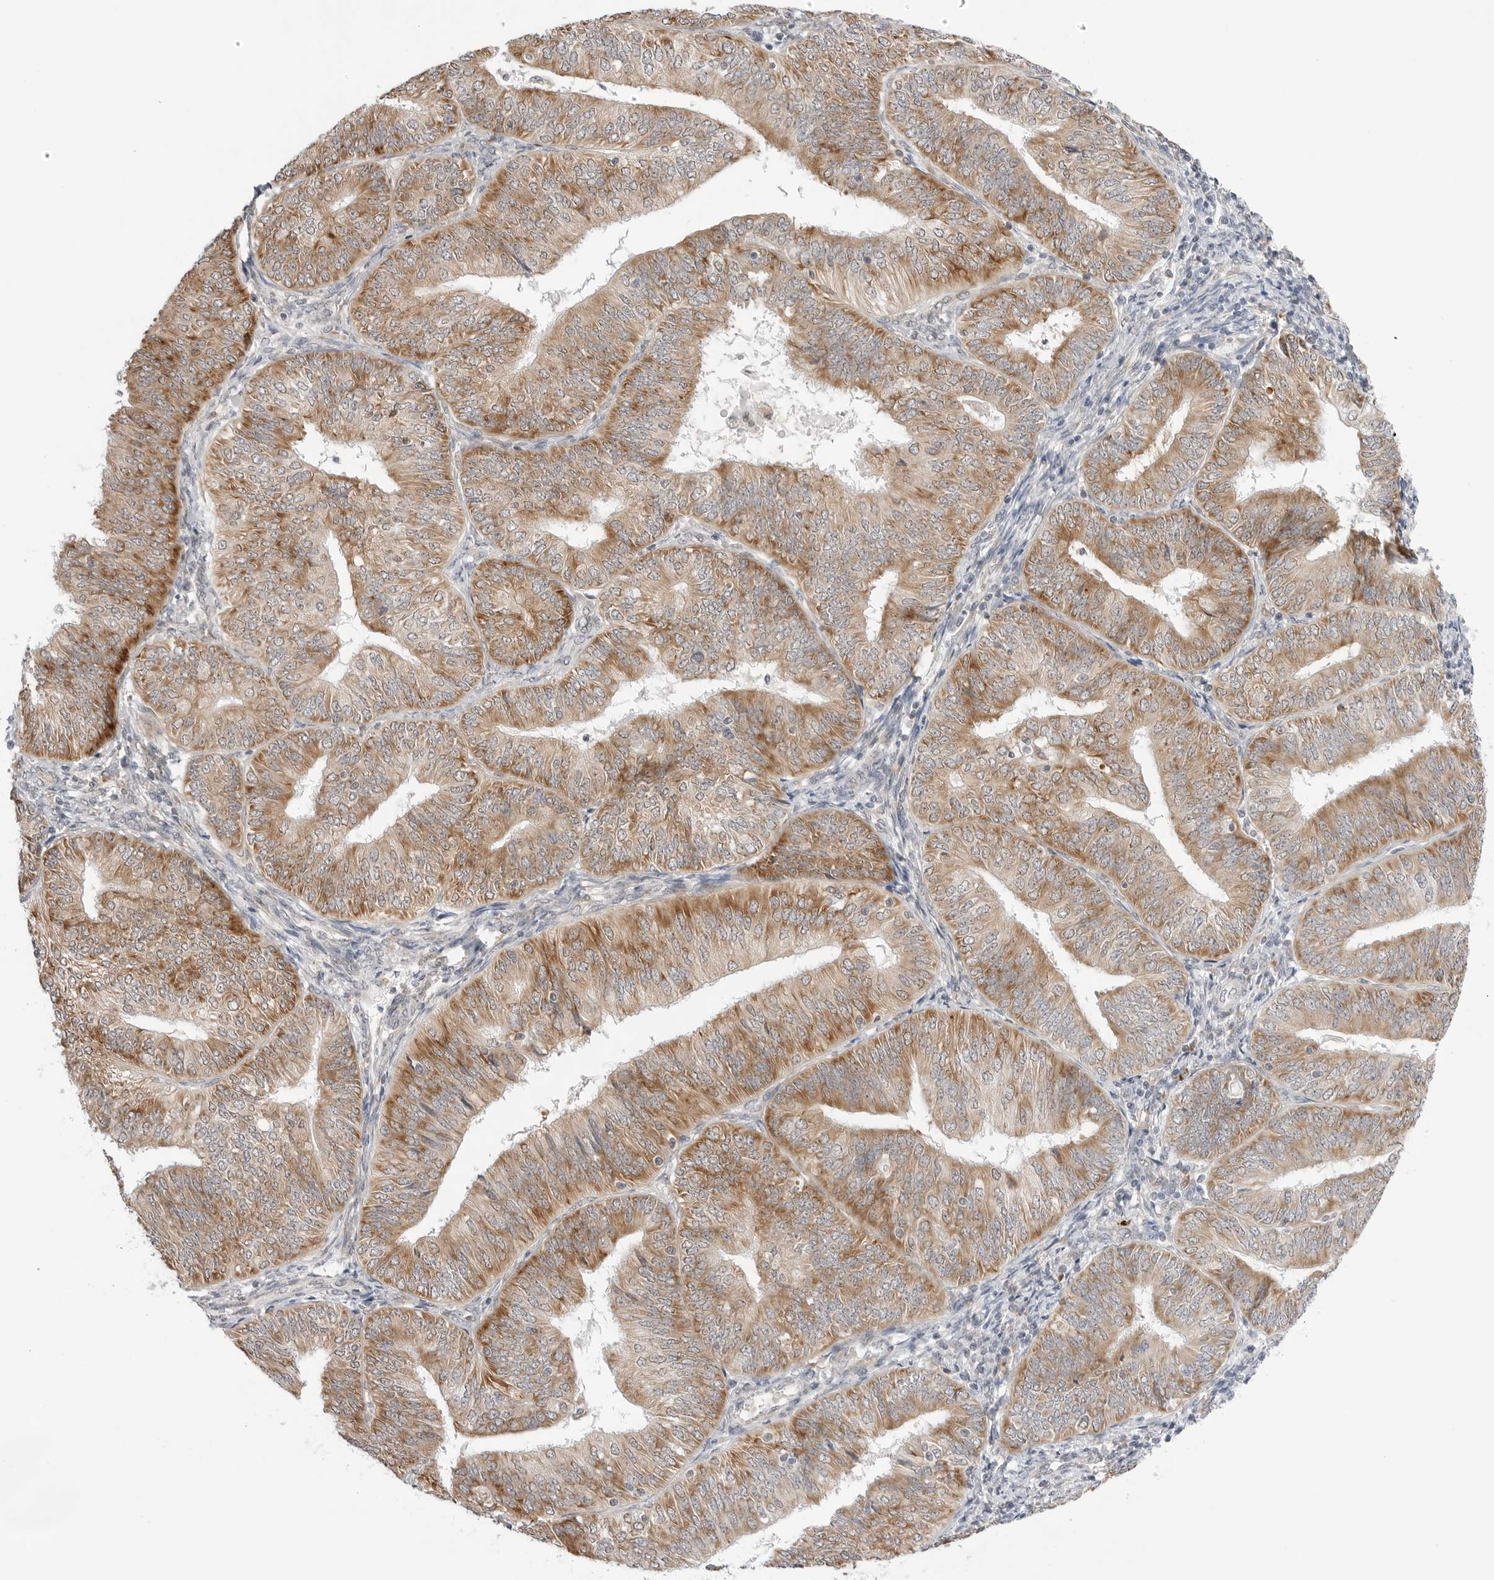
{"staining": {"intensity": "moderate", "quantity": ">75%", "location": "cytoplasmic/membranous"}, "tissue": "endometrial cancer", "cell_type": "Tumor cells", "image_type": "cancer", "snomed": [{"axis": "morphology", "description": "Adenocarcinoma, NOS"}, {"axis": "topography", "description": "Endometrium"}], "caption": "IHC histopathology image of endometrial adenocarcinoma stained for a protein (brown), which demonstrates medium levels of moderate cytoplasmic/membranous expression in about >75% of tumor cells.", "gene": "RPN1", "patient": {"sex": "female", "age": 58}}